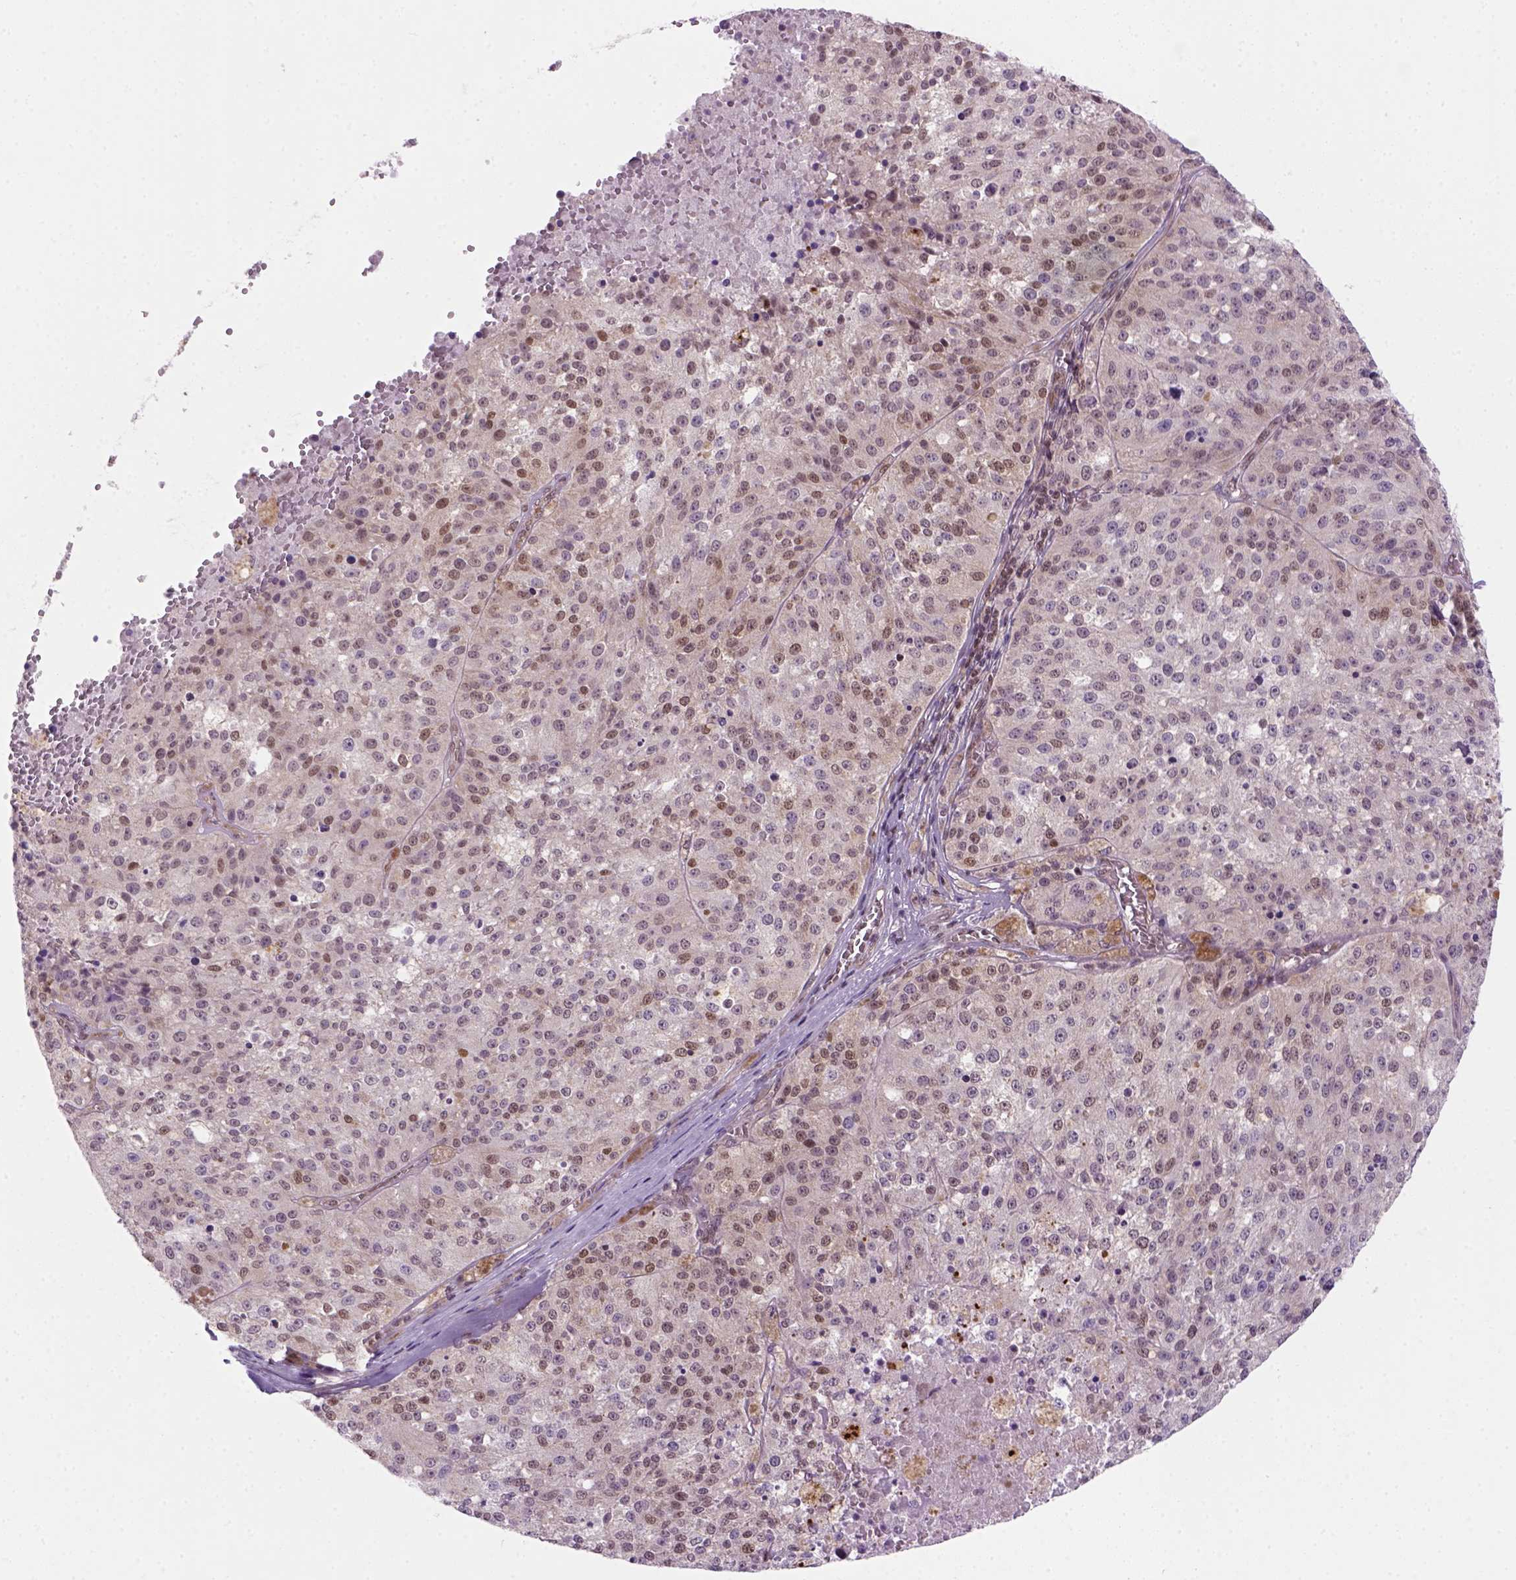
{"staining": {"intensity": "moderate", "quantity": "<25%", "location": "nuclear"}, "tissue": "melanoma", "cell_type": "Tumor cells", "image_type": "cancer", "snomed": [{"axis": "morphology", "description": "Malignant melanoma, Metastatic site"}, {"axis": "topography", "description": "Lymph node"}], "caption": "Moderate nuclear expression is seen in approximately <25% of tumor cells in malignant melanoma (metastatic site). Nuclei are stained in blue.", "gene": "MGMT", "patient": {"sex": "female", "age": 64}}